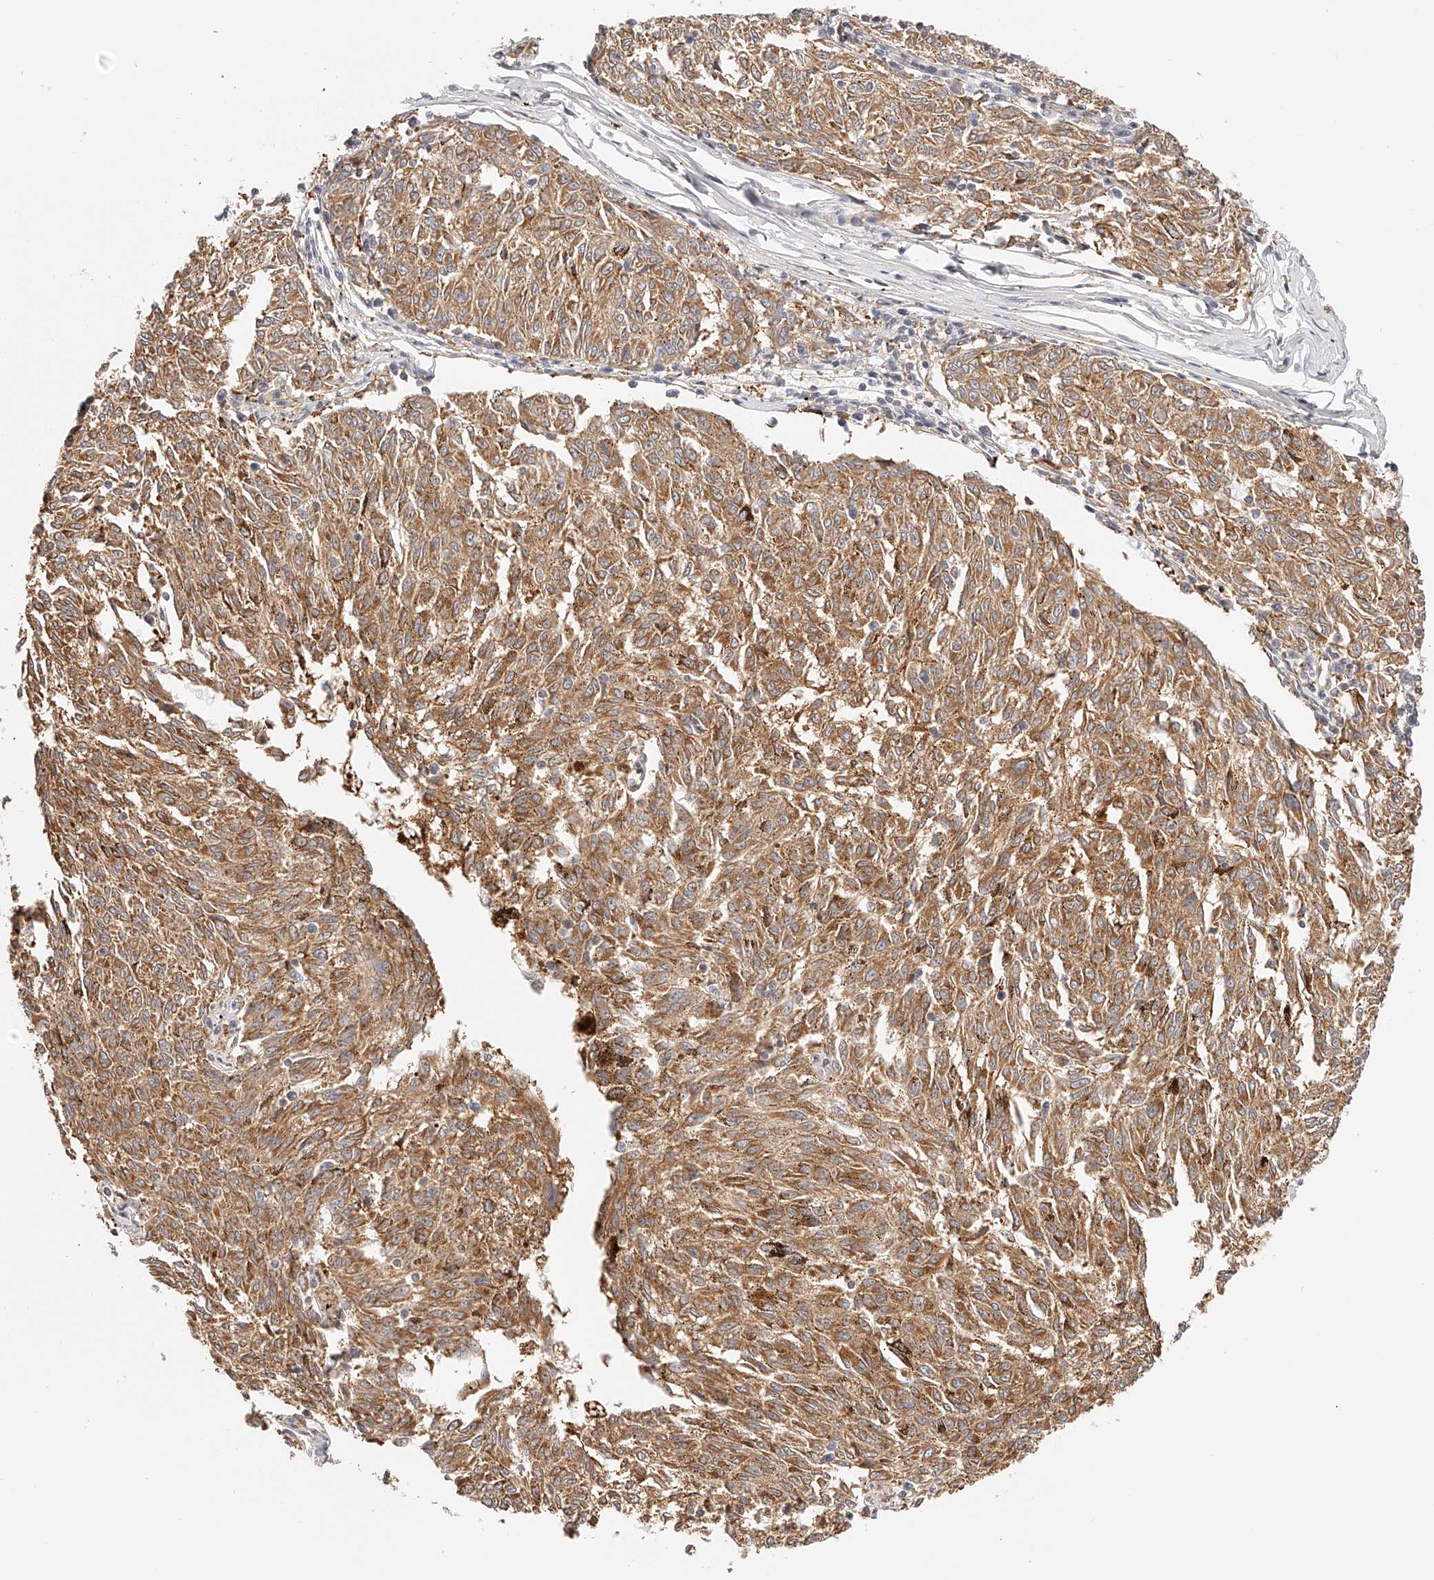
{"staining": {"intensity": "moderate", "quantity": ">75%", "location": "cytoplasmic/membranous"}, "tissue": "melanoma", "cell_type": "Tumor cells", "image_type": "cancer", "snomed": [{"axis": "morphology", "description": "Malignant melanoma, NOS"}, {"axis": "topography", "description": "Skin"}], "caption": "There is medium levels of moderate cytoplasmic/membranous staining in tumor cells of melanoma, as demonstrated by immunohistochemical staining (brown color).", "gene": "SYNC", "patient": {"sex": "female", "age": 72}}